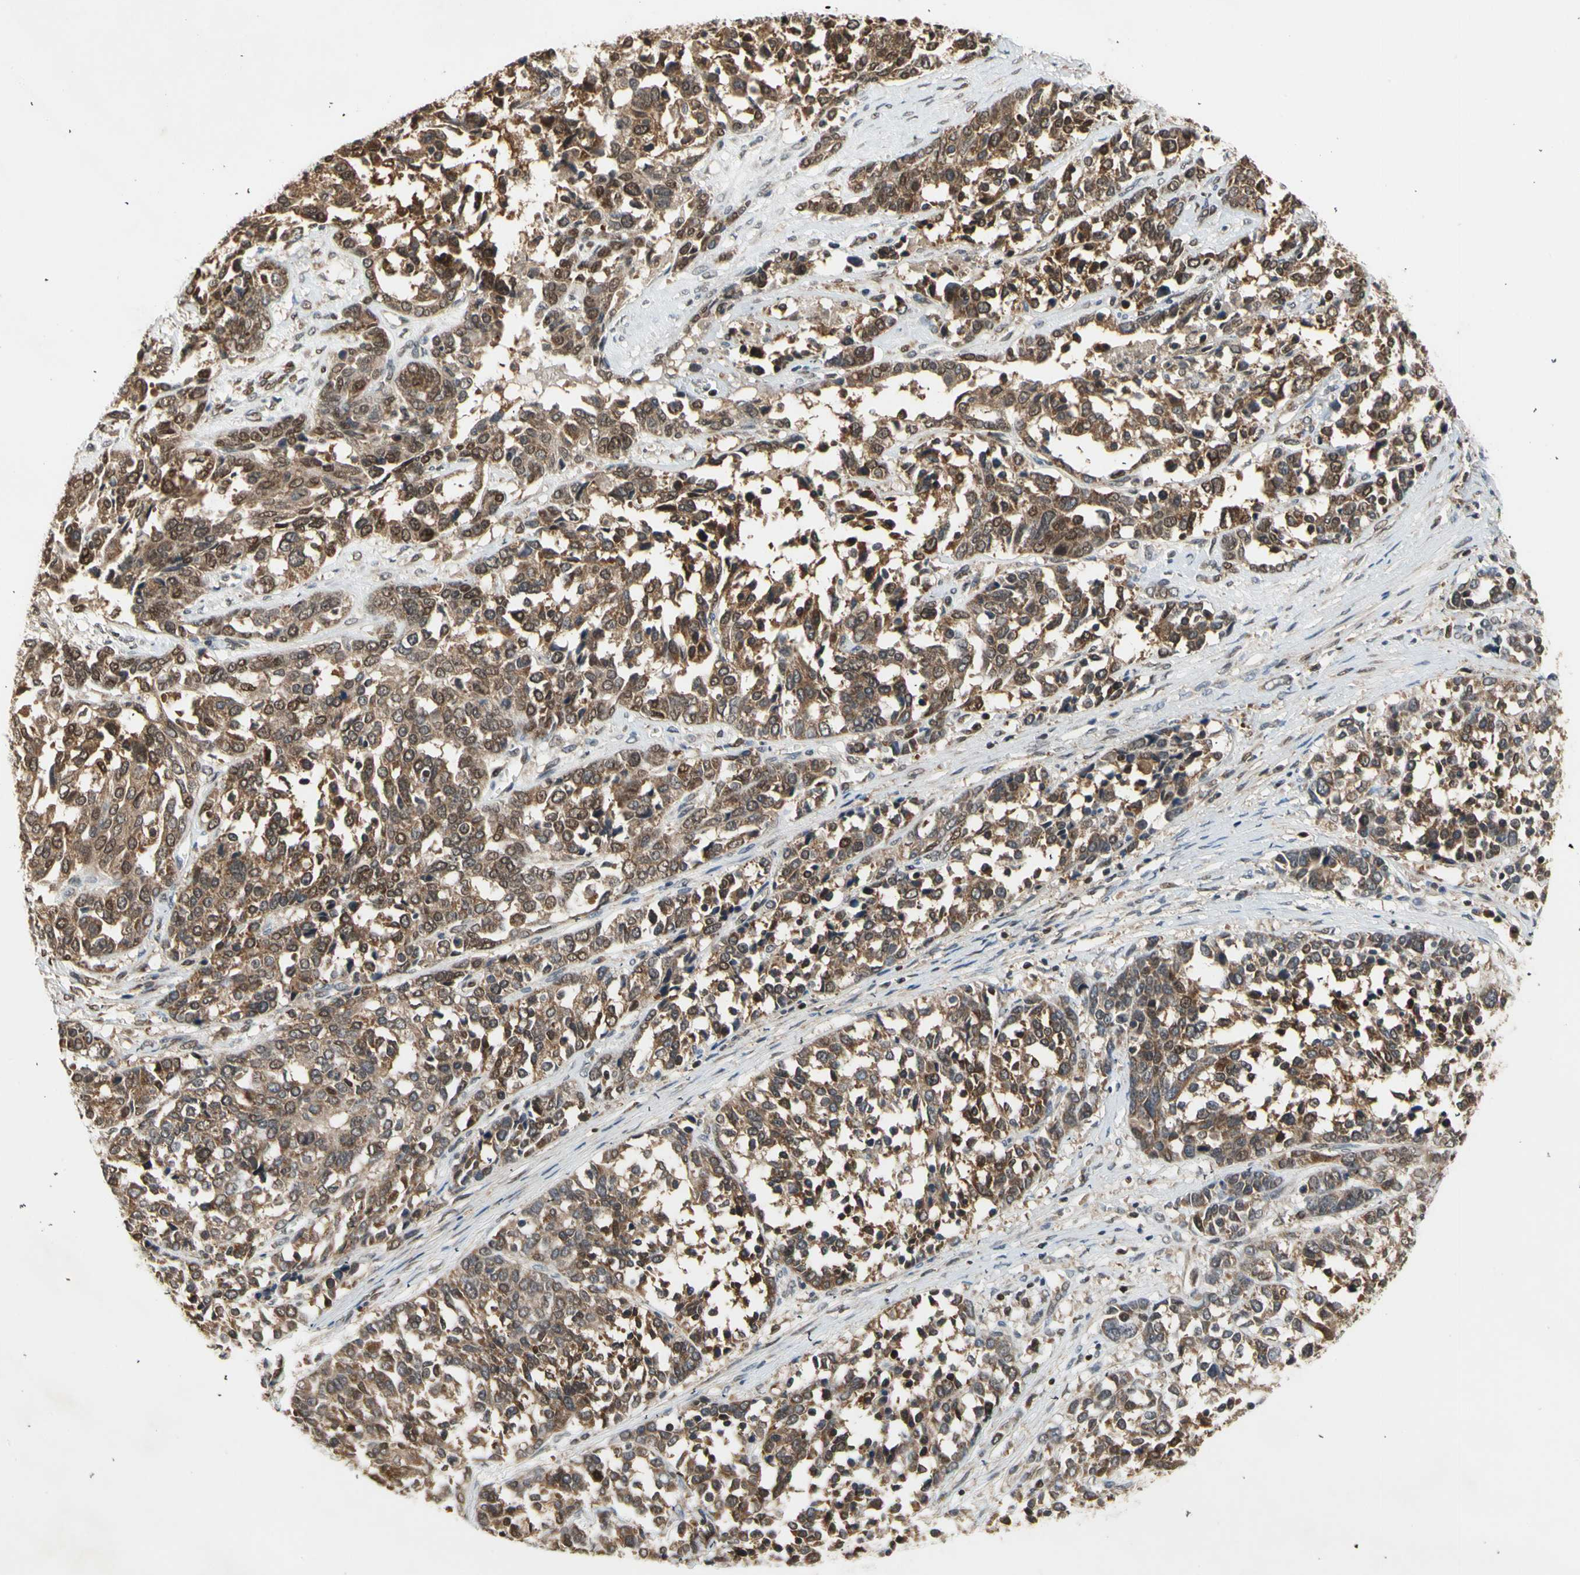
{"staining": {"intensity": "moderate", "quantity": ">75%", "location": "cytoplasmic/membranous"}, "tissue": "ovarian cancer", "cell_type": "Tumor cells", "image_type": "cancer", "snomed": [{"axis": "morphology", "description": "Cystadenocarcinoma, serous, NOS"}, {"axis": "topography", "description": "Ovary"}], "caption": "Immunohistochemistry photomicrograph of human ovarian cancer stained for a protein (brown), which demonstrates medium levels of moderate cytoplasmic/membranous staining in about >75% of tumor cells.", "gene": "GSR", "patient": {"sex": "female", "age": 44}}